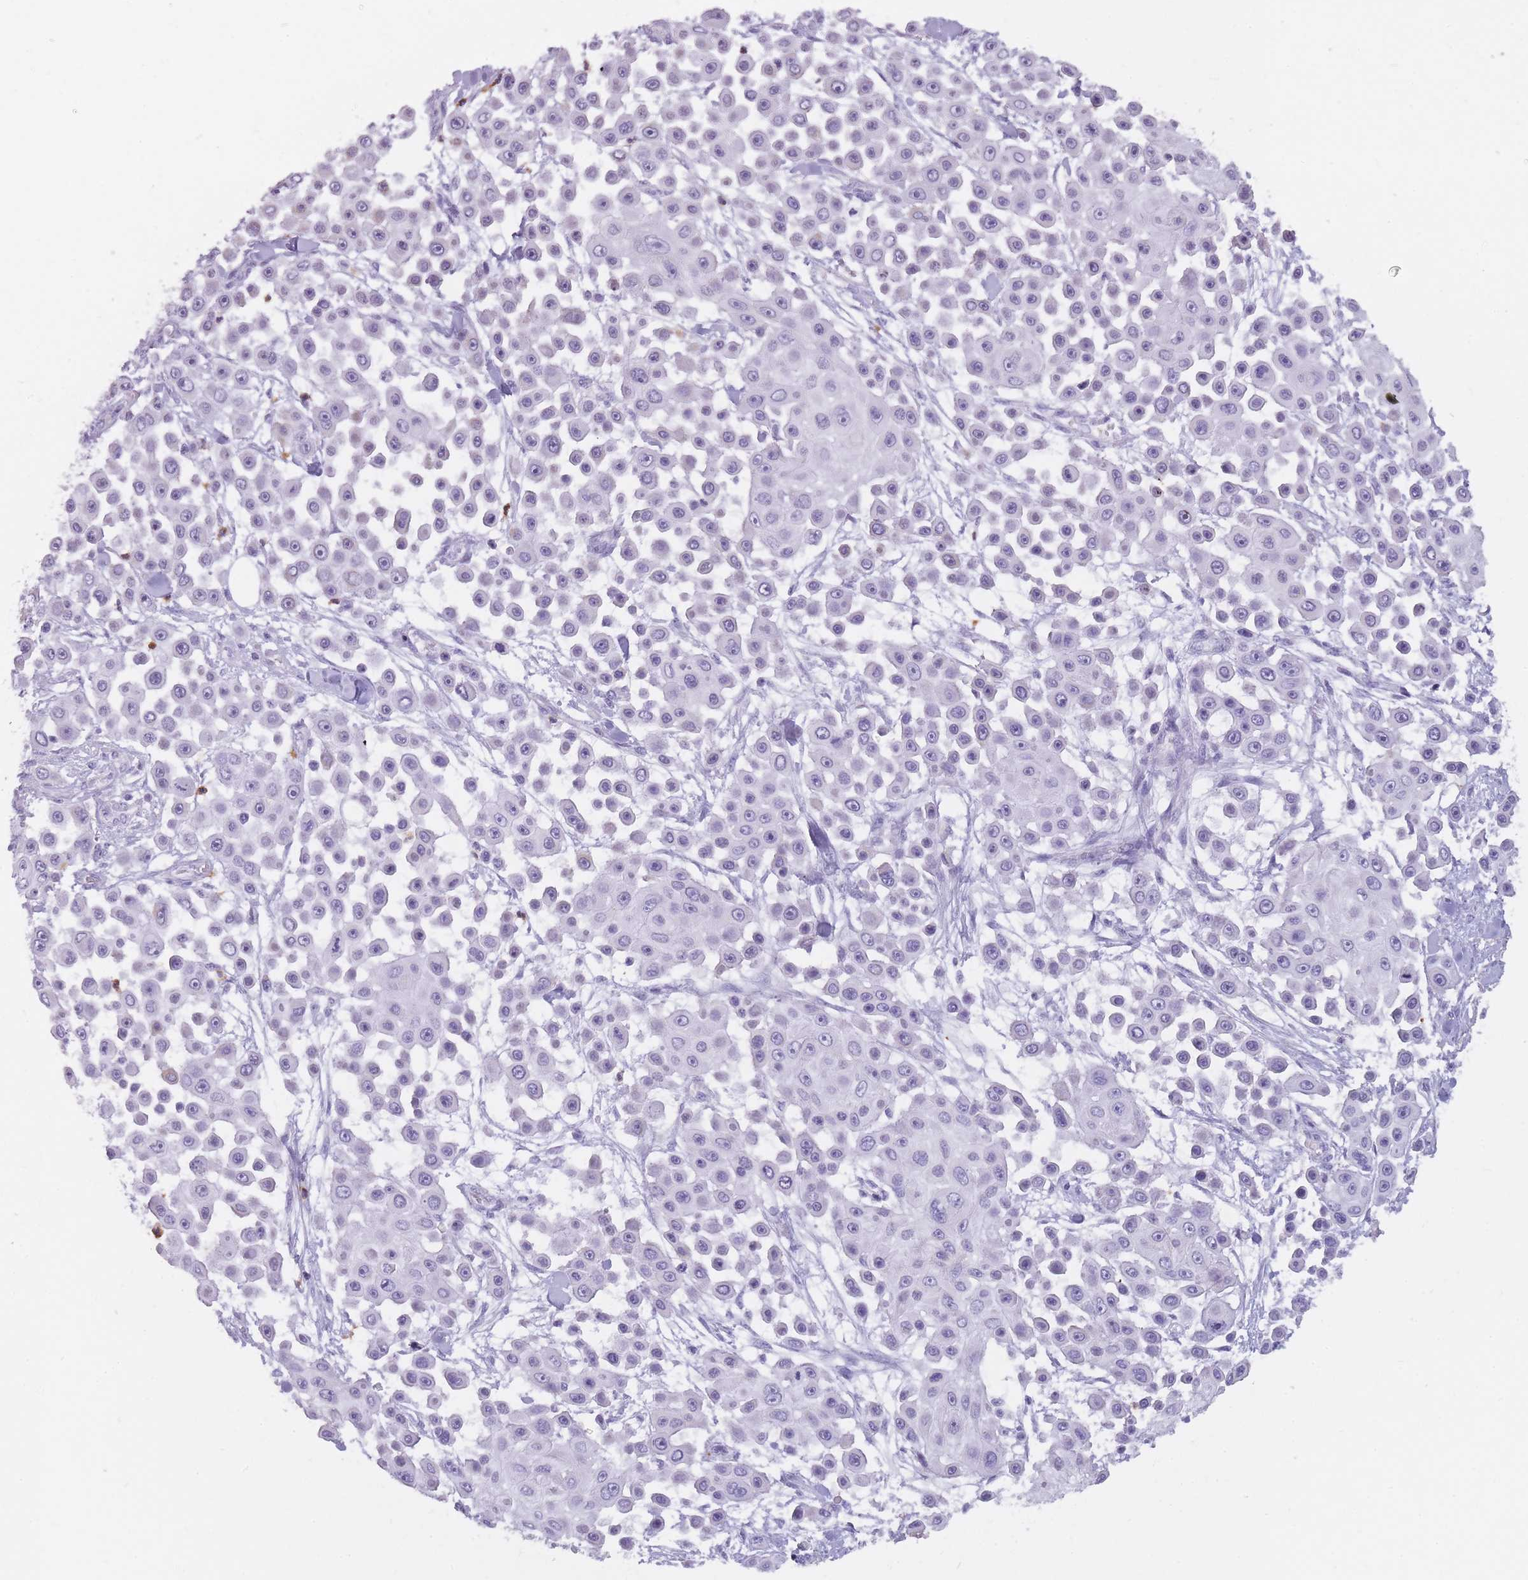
{"staining": {"intensity": "negative", "quantity": "none", "location": "none"}, "tissue": "skin cancer", "cell_type": "Tumor cells", "image_type": "cancer", "snomed": [{"axis": "morphology", "description": "Squamous cell carcinoma, NOS"}, {"axis": "topography", "description": "Skin"}], "caption": "Immunohistochemistry of squamous cell carcinoma (skin) shows no staining in tumor cells.", "gene": "CR1L", "patient": {"sex": "male", "age": 67}}